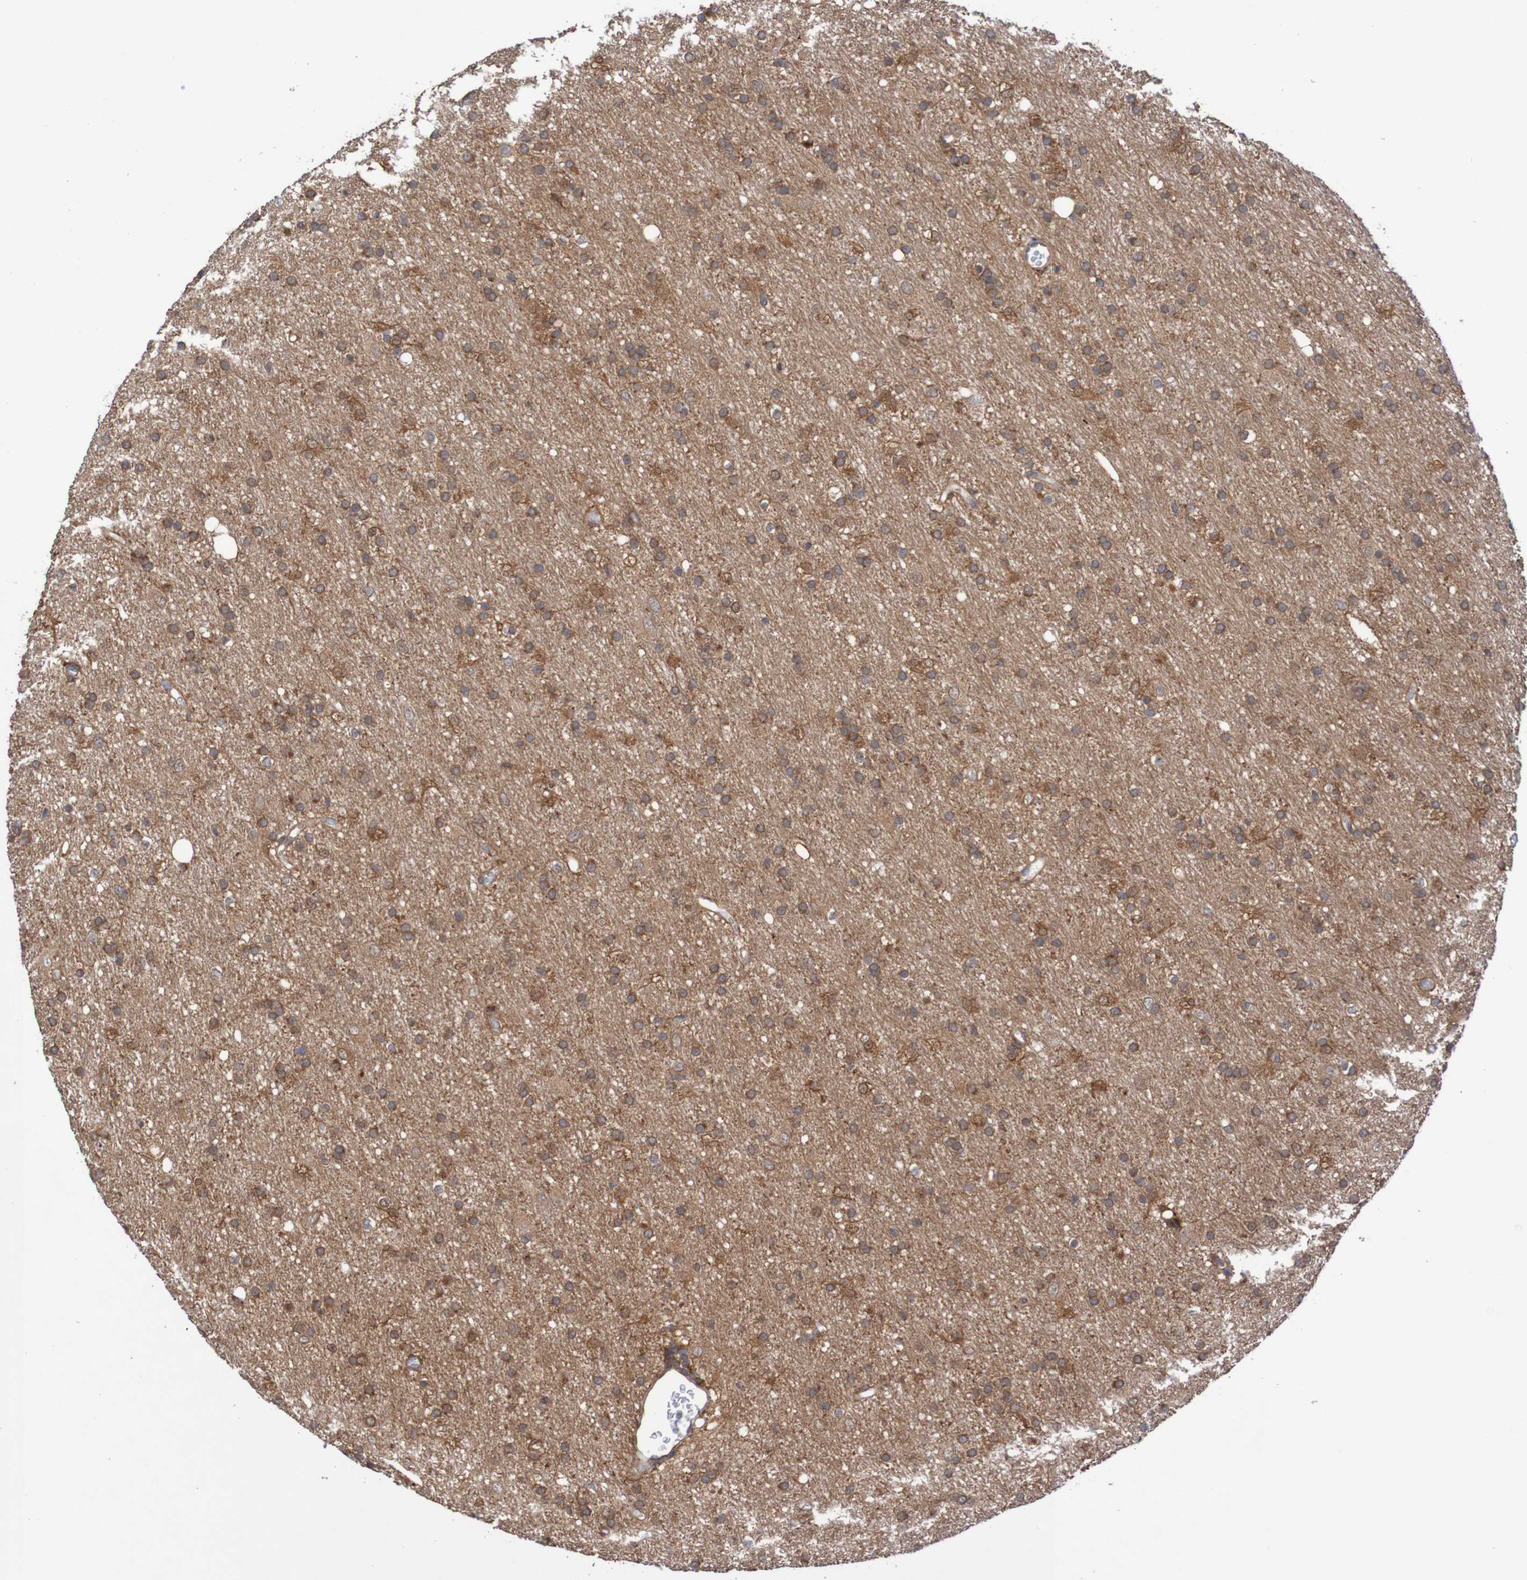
{"staining": {"intensity": "moderate", "quantity": "25%-75%", "location": "cytoplasmic/membranous"}, "tissue": "glioma", "cell_type": "Tumor cells", "image_type": "cancer", "snomed": [{"axis": "morphology", "description": "Glioma, malignant, Low grade"}, {"axis": "topography", "description": "Brain"}], "caption": "A micrograph of human malignant glioma (low-grade) stained for a protein demonstrates moderate cytoplasmic/membranous brown staining in tumor cells.", "gene": "PHPT1", "patient": {"sex": "male", "age": 77}}